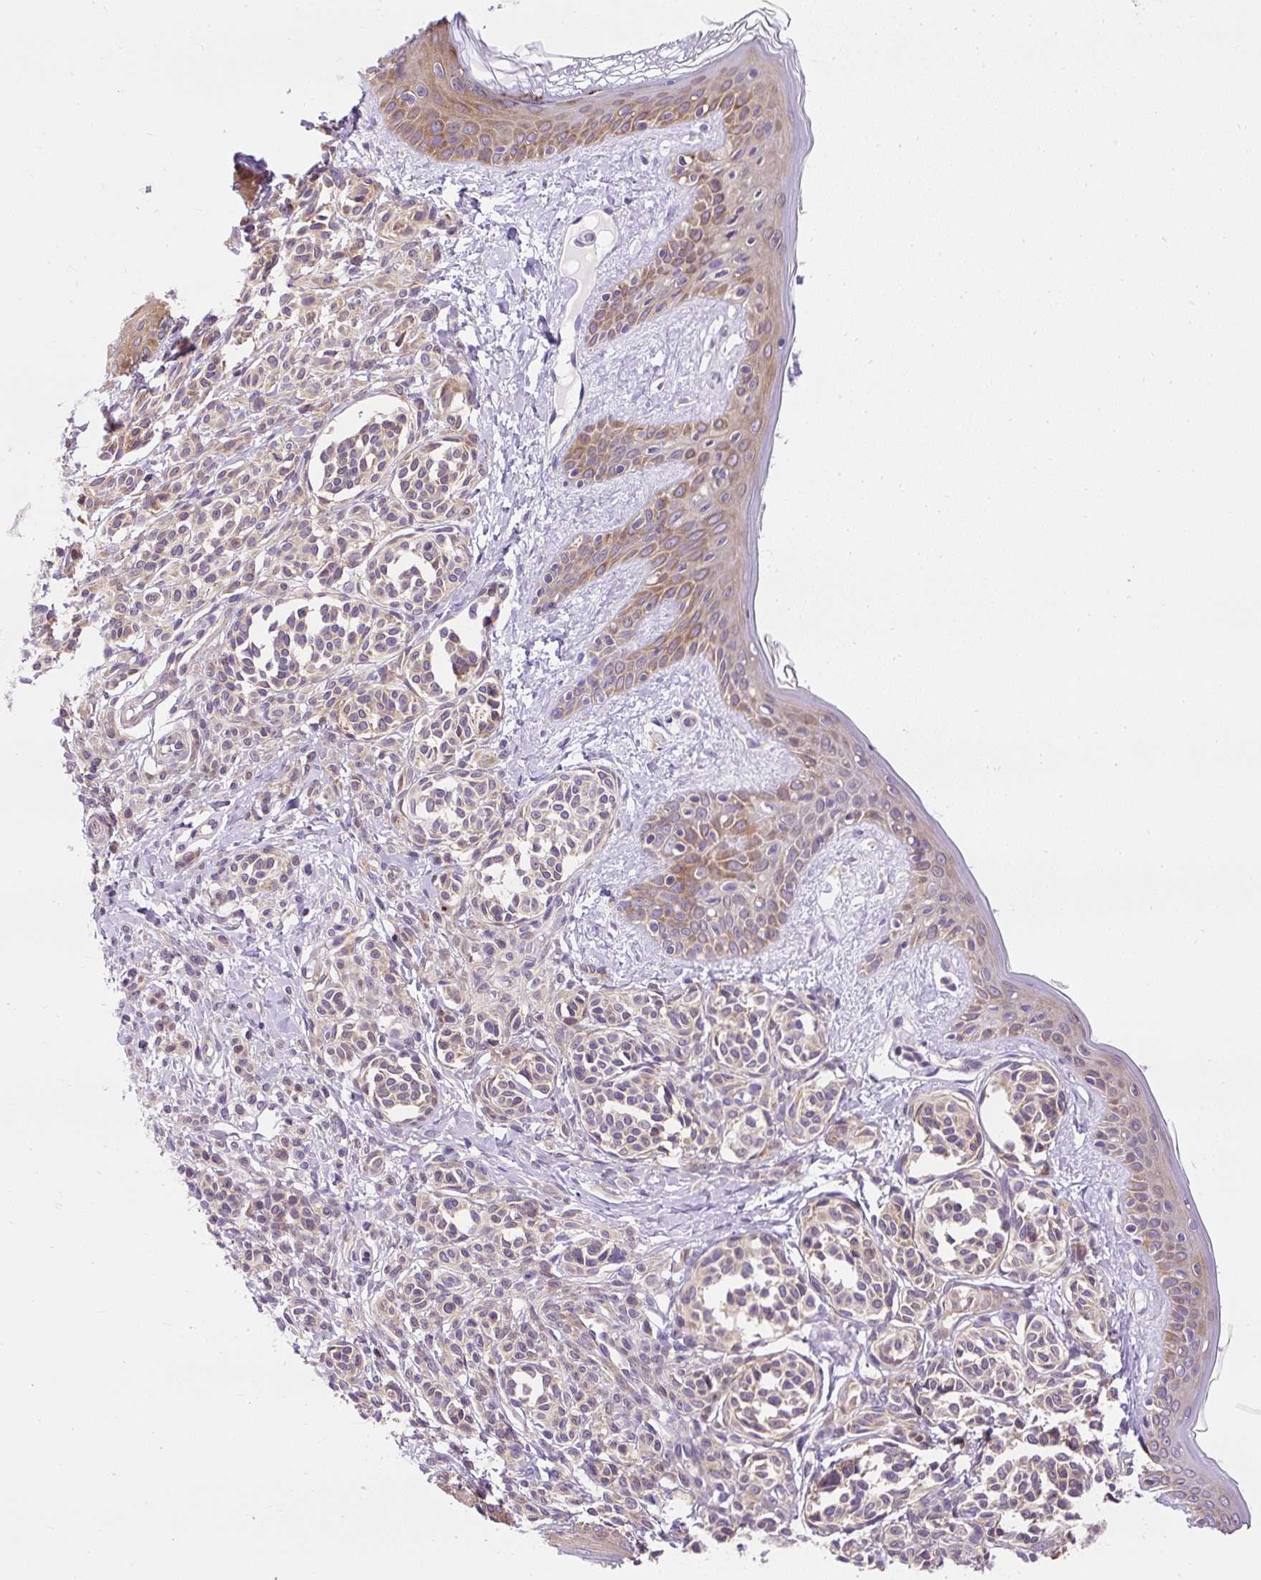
{"staining": {"intensity": "weak", "quantity": ">75%", "location": "cytoplasmic/membranous"}, "tissue": "skin", "cell_type": "Fibroblasts", "image_type": "normal", "snomed": [{"axis": "morphology", "description": "Normal tissue, NOS"}, {"axis": "topography", "description": "Skin"}], "caption": "Fibroblasts exhibit low levels of weak cytoplasmic/membranous staining in approximately >75% of cells in unremarkable skin.", "gene": "GPR45", "patient": {"sex": "male", "age": 16}}